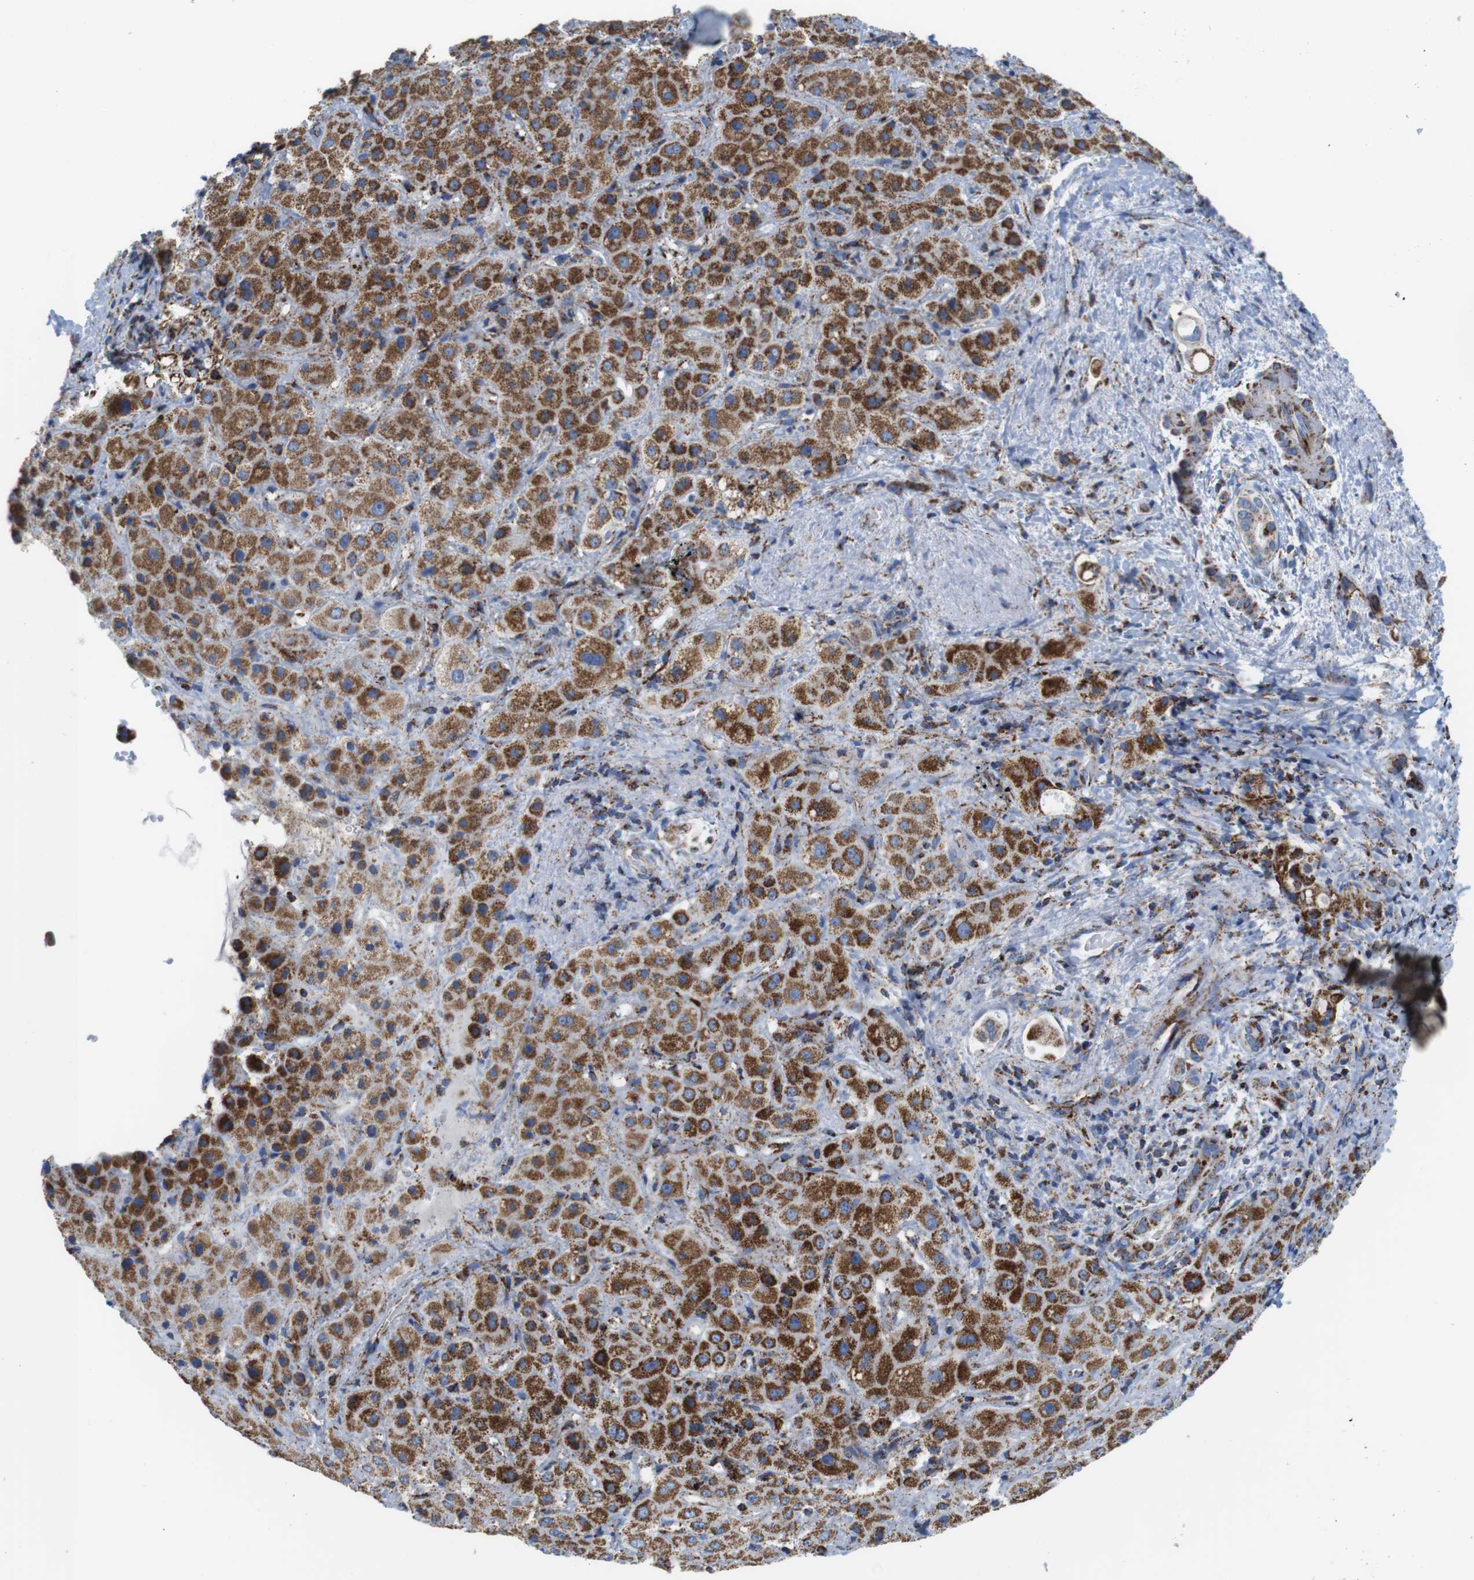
{"staining": {"intensity": "strong", "quantity": ">75%", "location": "cytoplasmic/membranous"}, "tissue": "liver cancer", "cell_type": "Tumor cells", "image_type": "cancer", "snomed": [{"axis": "morphology", "description": "Cholangiocarcinoma"}, {"axis": "topography", "description": "Liver"}], "caption": "Protein expression analysis of human liver cancer reveals strong cytoplasmic/membranous staining in about >75% of tumor cells. The staining was performed using DAB (3,3'-diaminobenzidine), with brown indicating positive protein expression. Nuclei are stained blue with hematoxylin.", "gene": "ATP5PO", "patient": {"sex": "female", "age": 65}}